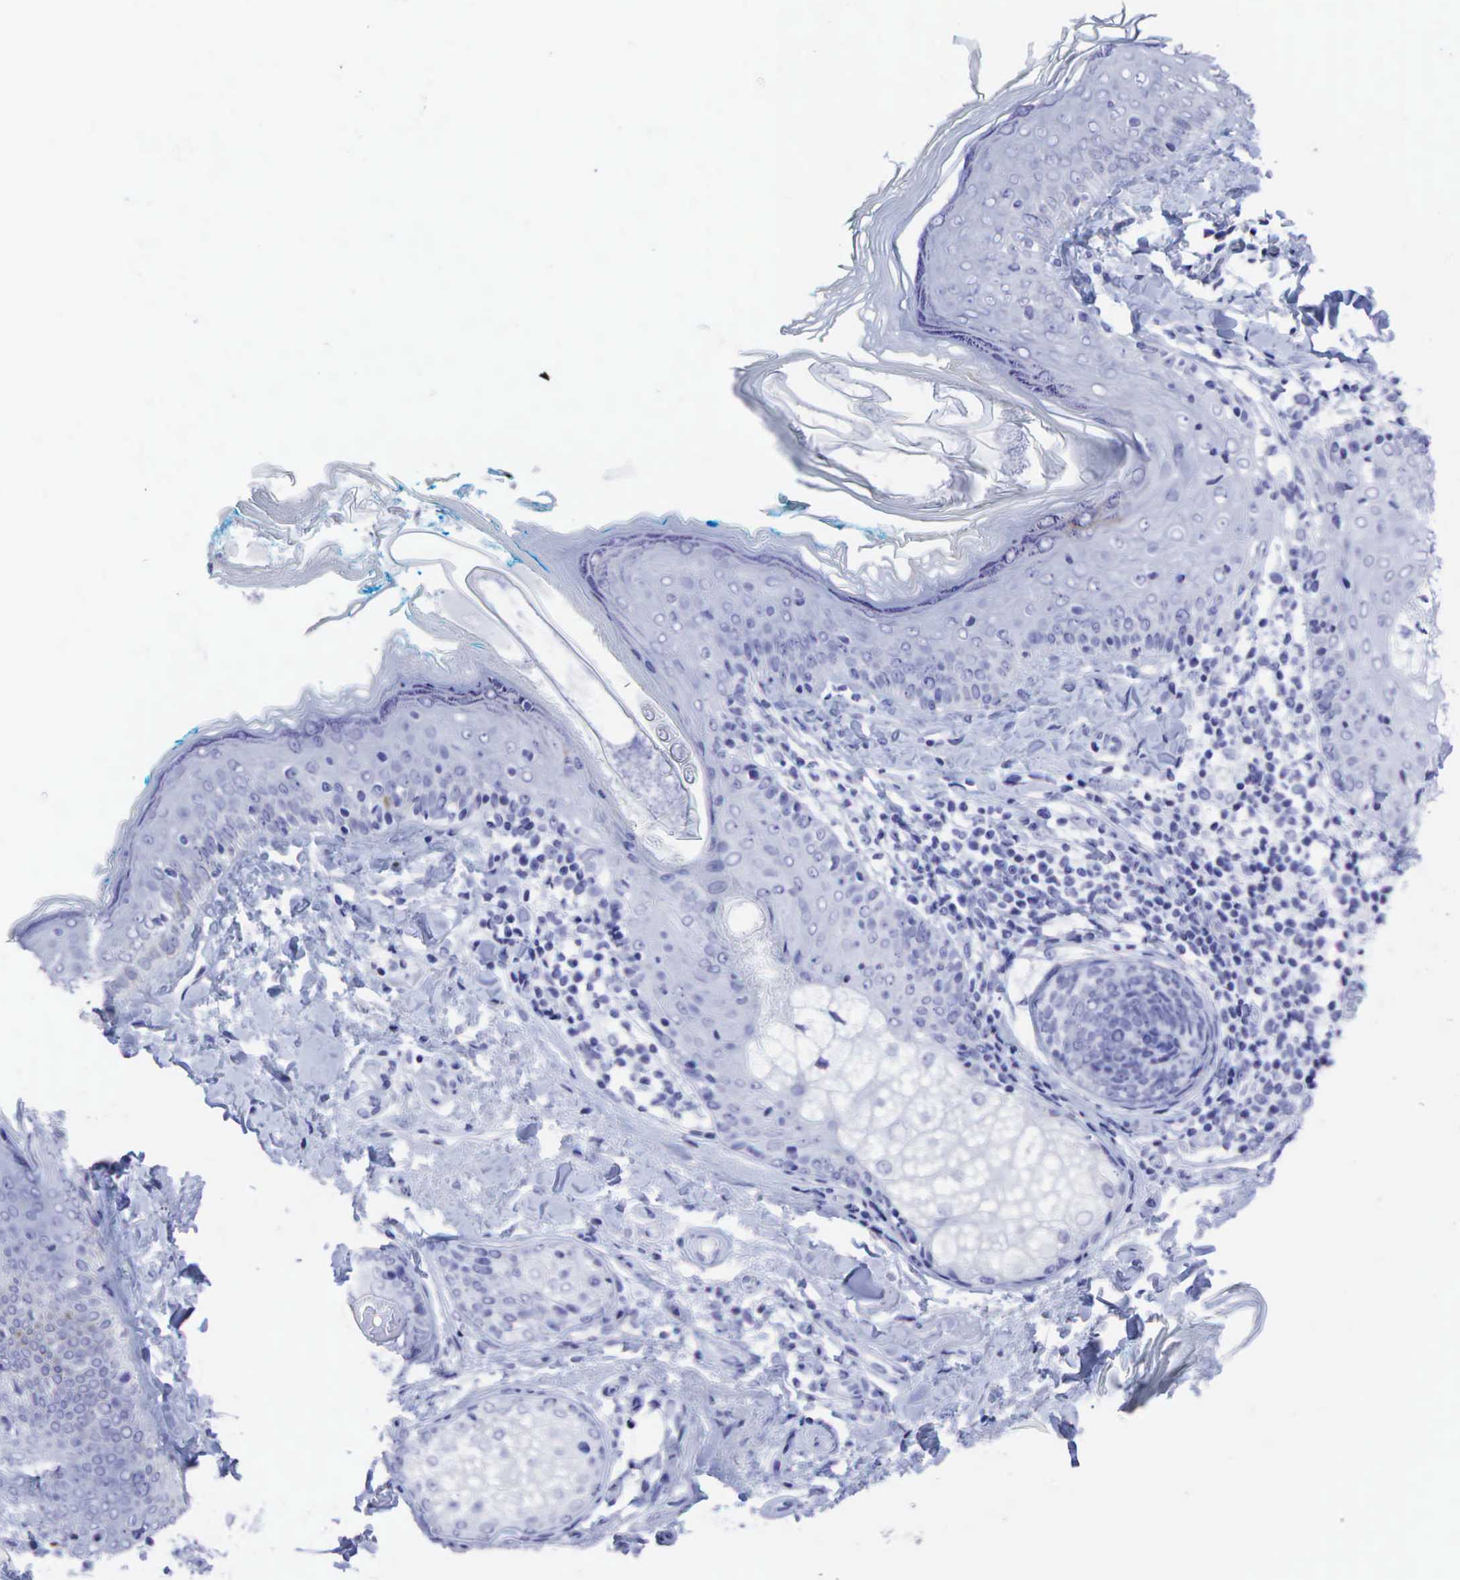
{"staining": {"intensity": "negative", "quantity": "none", "location": "none"}, "tissue": "skin", "cell_type": "Fibroblasts", "image_type": "normal", "snomed": [{"axis": "morphology", "description": "Normal tissue, NOS"}, {"axis": "topography", "description": "Skin"}], "caption": "Immunohistochemical staining of normal human skin displays no significant positivity in fibroblasts. Brightfield microscopy of immunohistochemistry stained with DAB (brown) and hematoxylin (blue), captured at high magnification.", "gene": "CEACAM5", "patient": {"sex": "male", "age": 86}}